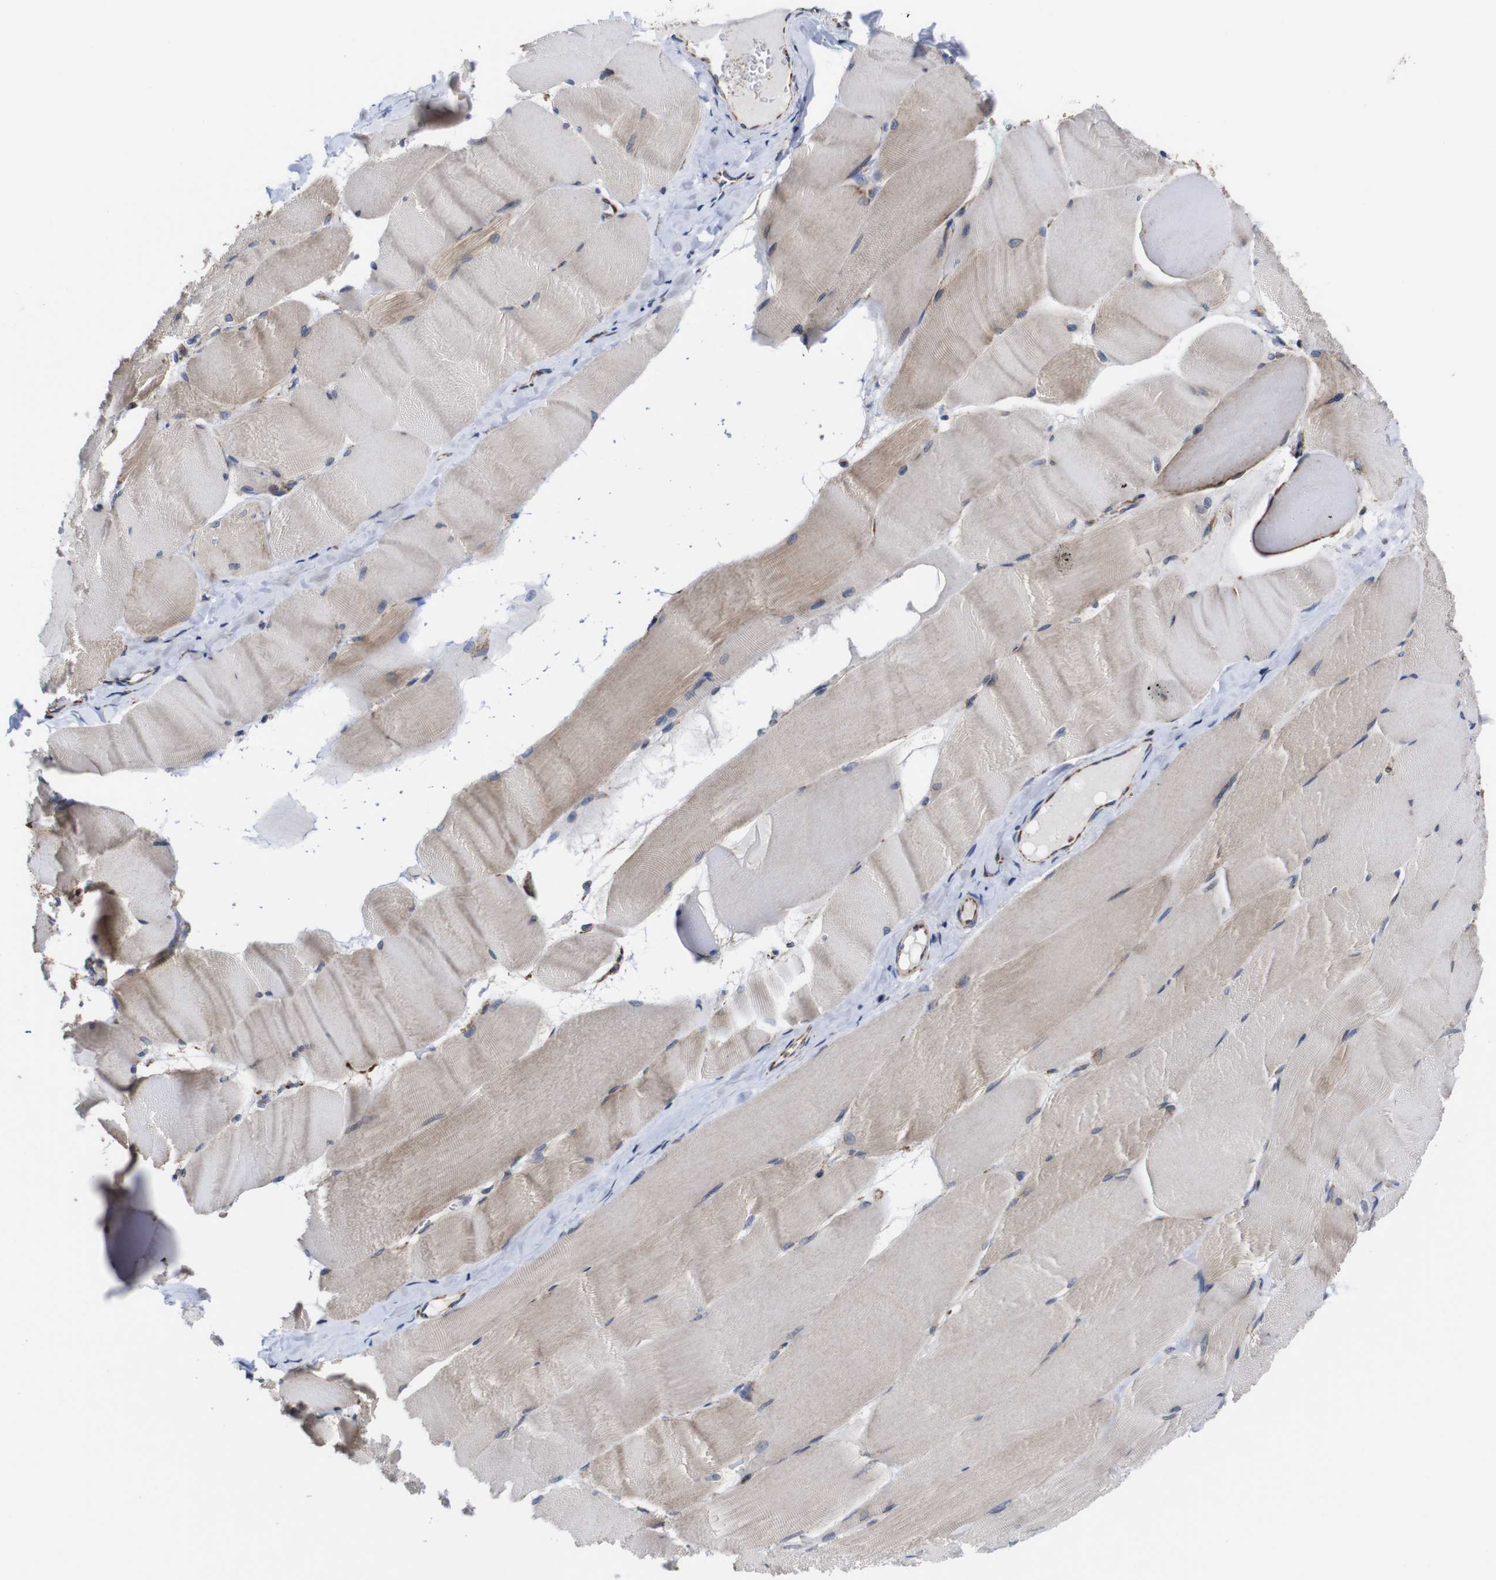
{"staining": {"intensity": "moderate", "quantity": "25%-75%", "location": "cytoplasmic/membranous"}, "tissue": "skeletal muscle", "cell_type": "Myocytes", "image_type": "normal", "snomed": [{"axis": "morphology", "description": "Normal tissue, NOS"}, {"axis": "morphology", "description": "Squamous cell carcinoma, NOS"}, {"axis": "topography", "description": "Skeletal muscle"}], "caption": "Myocytes reveal medium levels of moderate cytoplasmic/membranous expression in about 25%-75% of cells in unremarkable skeletal muscle.", "gene": "C17orf80", "patient": {"sex": "male", "age": 51}}